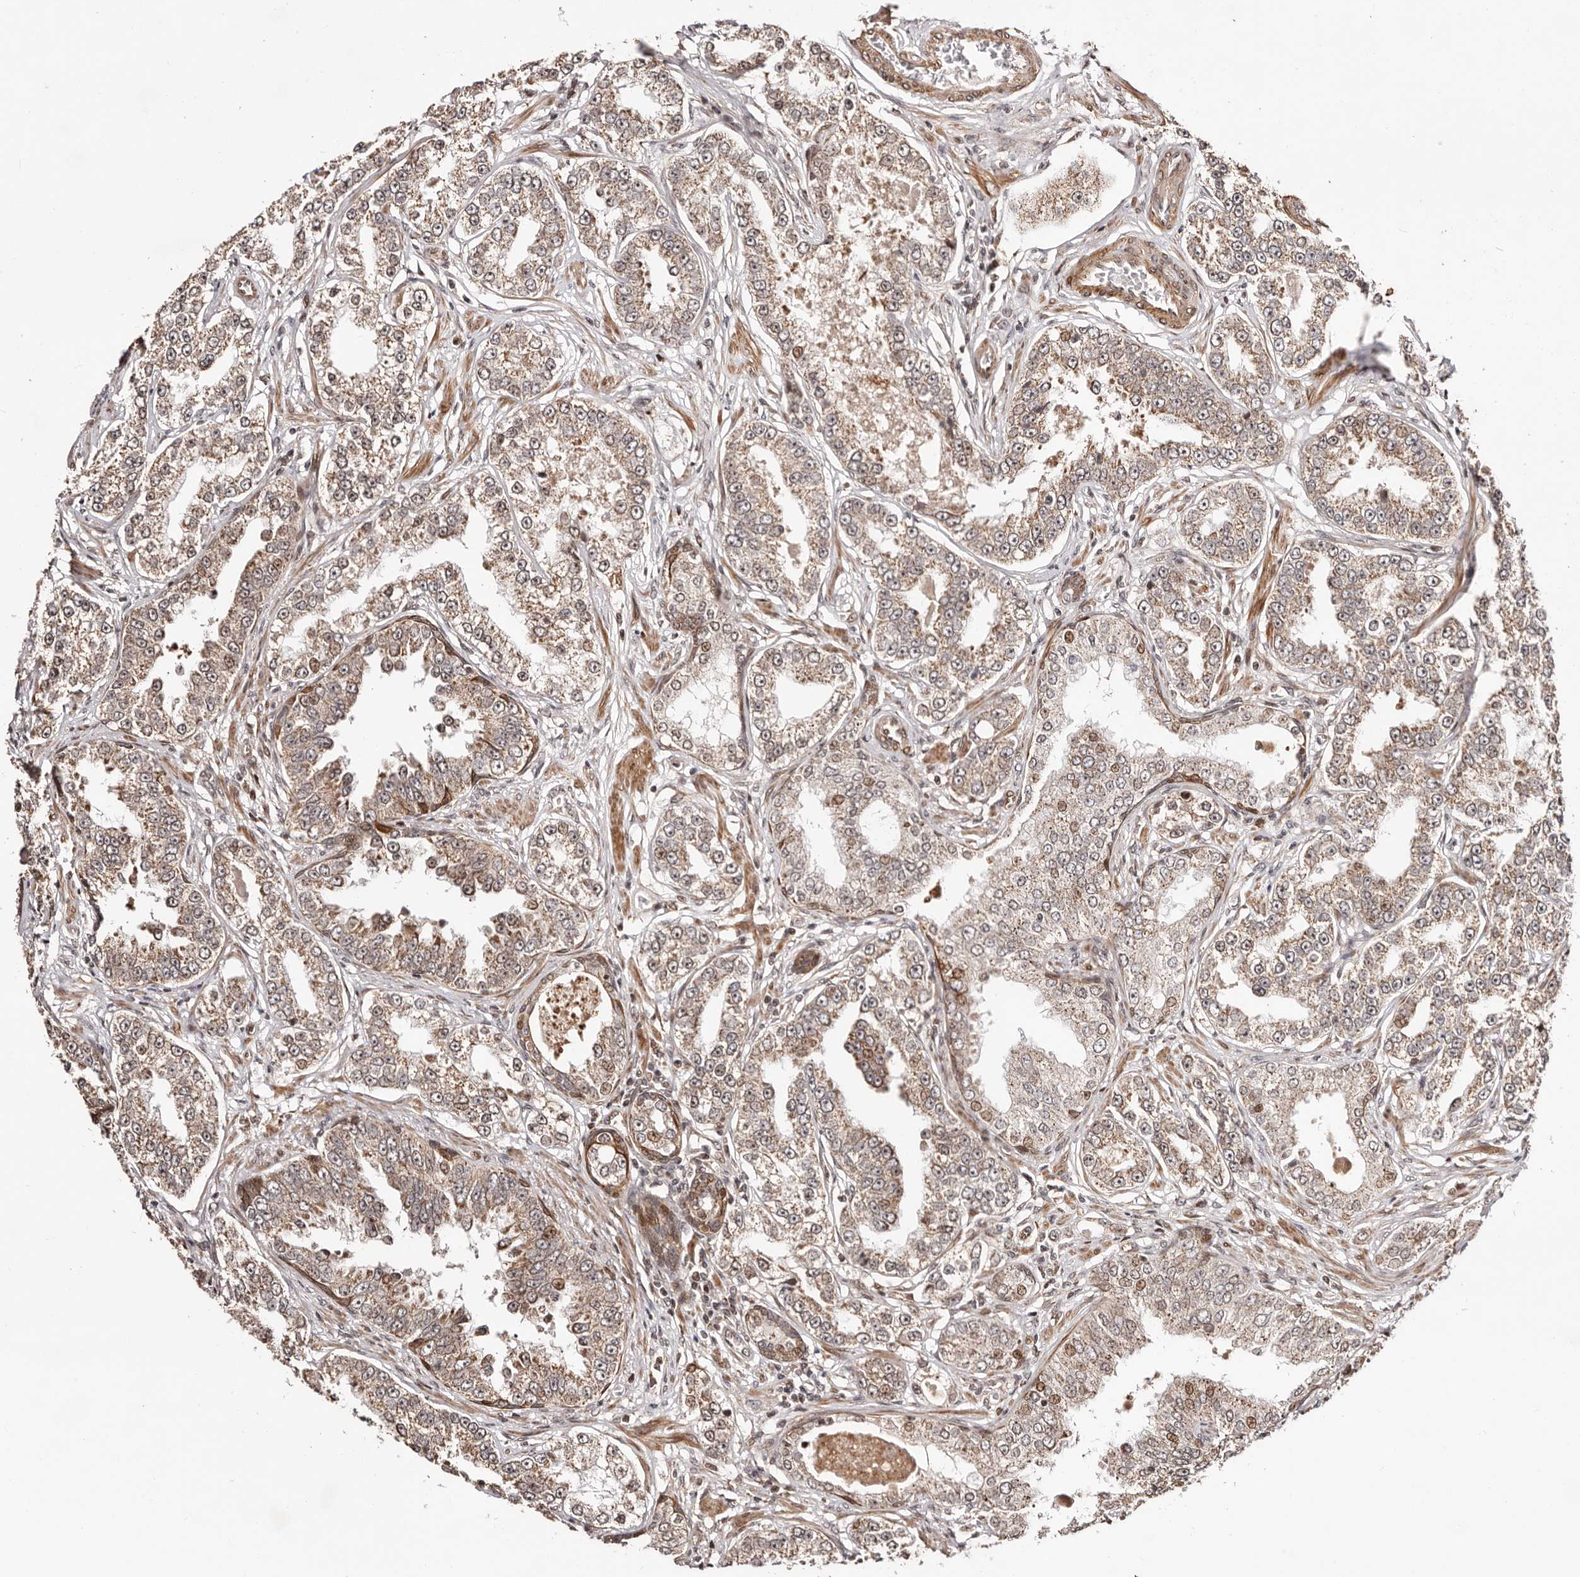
{"staining": {"intensity": "weak", "quantity": ">75%", "location": "cytoplasmic/membranous"}, "tissue": "prostate cancer", "cell_type": "Tumor cells", "image_type": "cancer", "snomed": [{"axis": "morphology", "description": "Normal tissue, NOS"}, {"axis": "morphology", "description": "Adenocarcinoma, High grade"}, {"axis": "topography", "description": "Prostate"}], "caption": "DAB immunohistochemical staining of human prostate high-grade adenocarcinoma shows weak cytoplasmic/membranous protein positivity in about >75% of tumor cells. The staining is performed using DAB brown chromogen to label protein expression. The nuclei are counter-stained blue using hematoxylin.", "gene": "HIVEP3", "patient": {"sex": "male", "age": 83}}